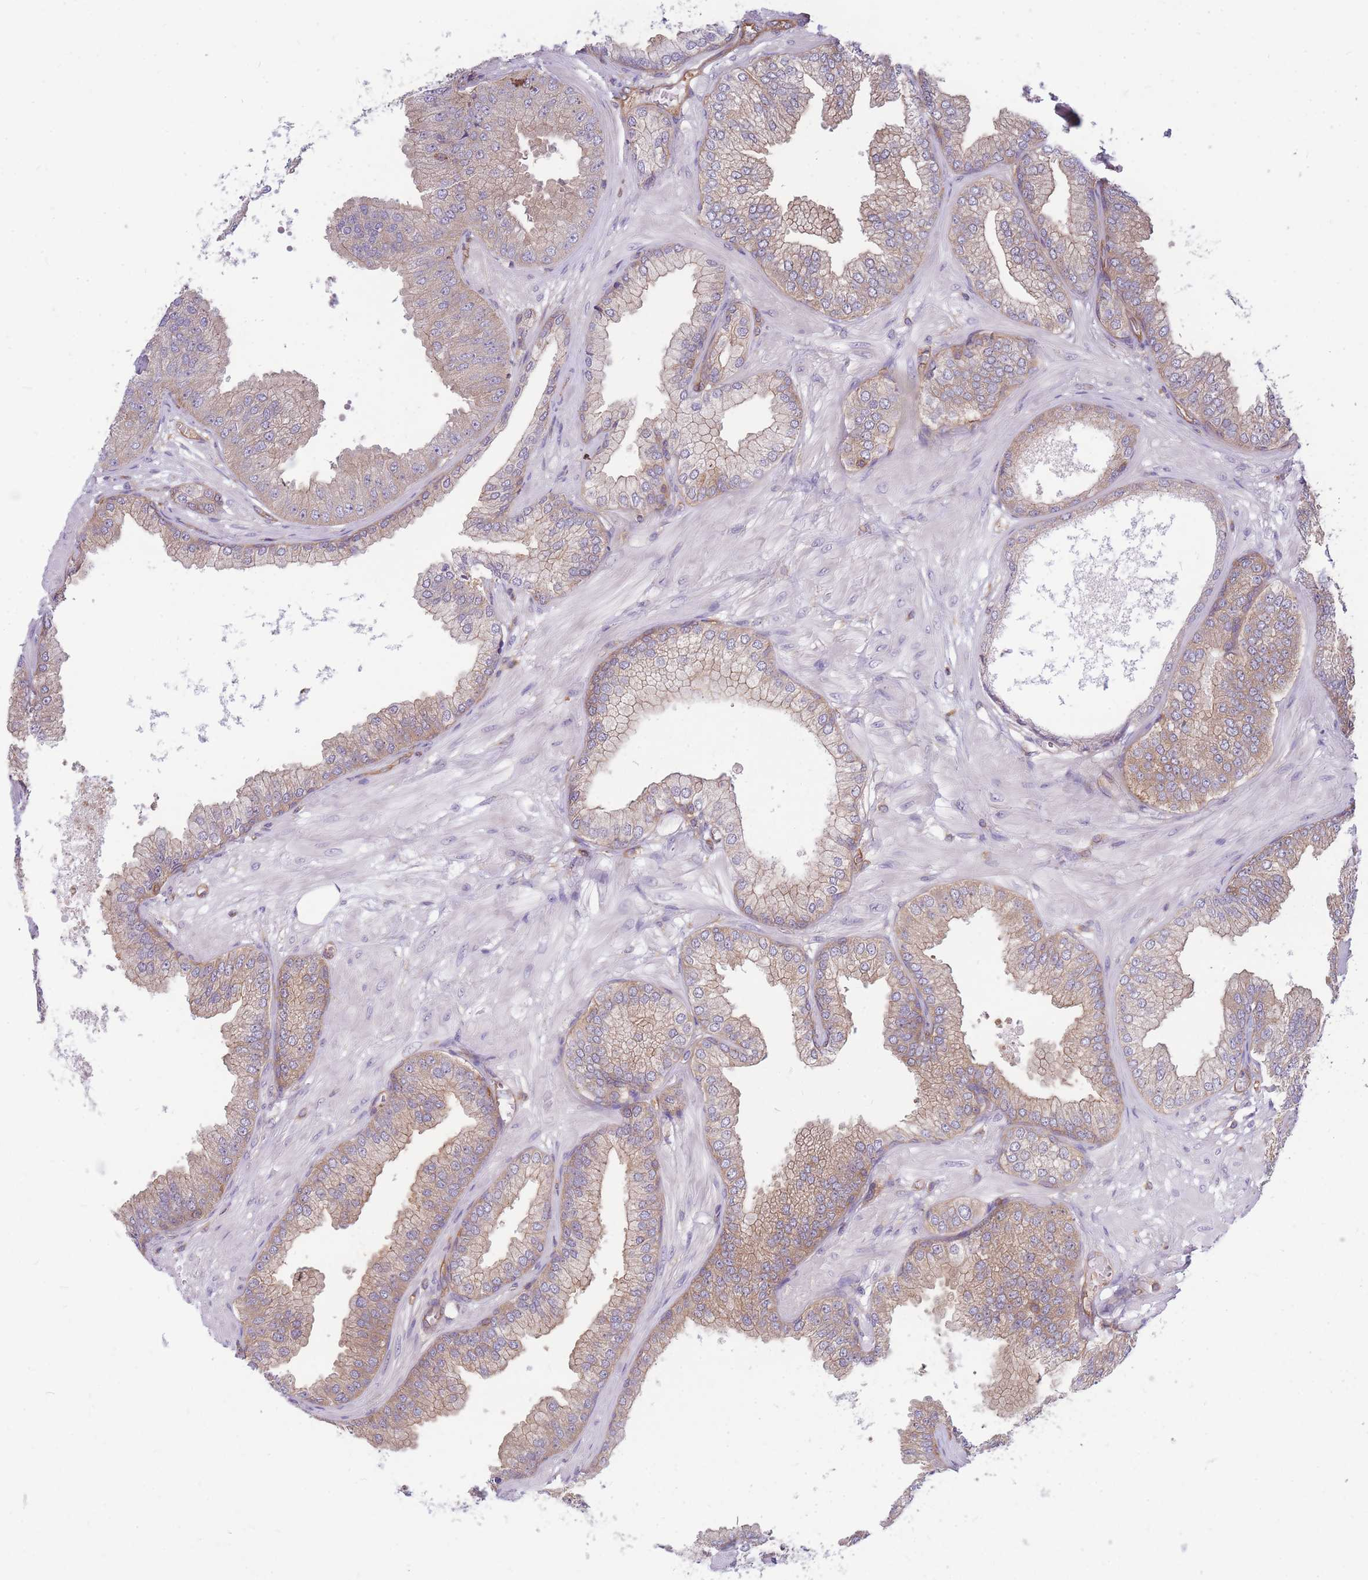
{"staining": {"intensity": "weak", "quantity": "25%-75%", "location": "cytoplasmic/membranous"}, "tissue": "prostate cancer", "cell_type": "Tumor cells", "image_type": "cancer", "snomed": [{"axis": "morphology", "description": "Adenocarcinoma, Low grade"}, {"axis": "topography", "description": "Prostate"}], "caption": "Prostate cancer (low-grade adenocarcinoma) was stained to show a protein in brown. There is low levels of weak cytoplasmic/membranous staining in approximately 25%-75% of tumor cells.", "gene": "GGA1", "patient": {"sex": "male", "age": 55}}